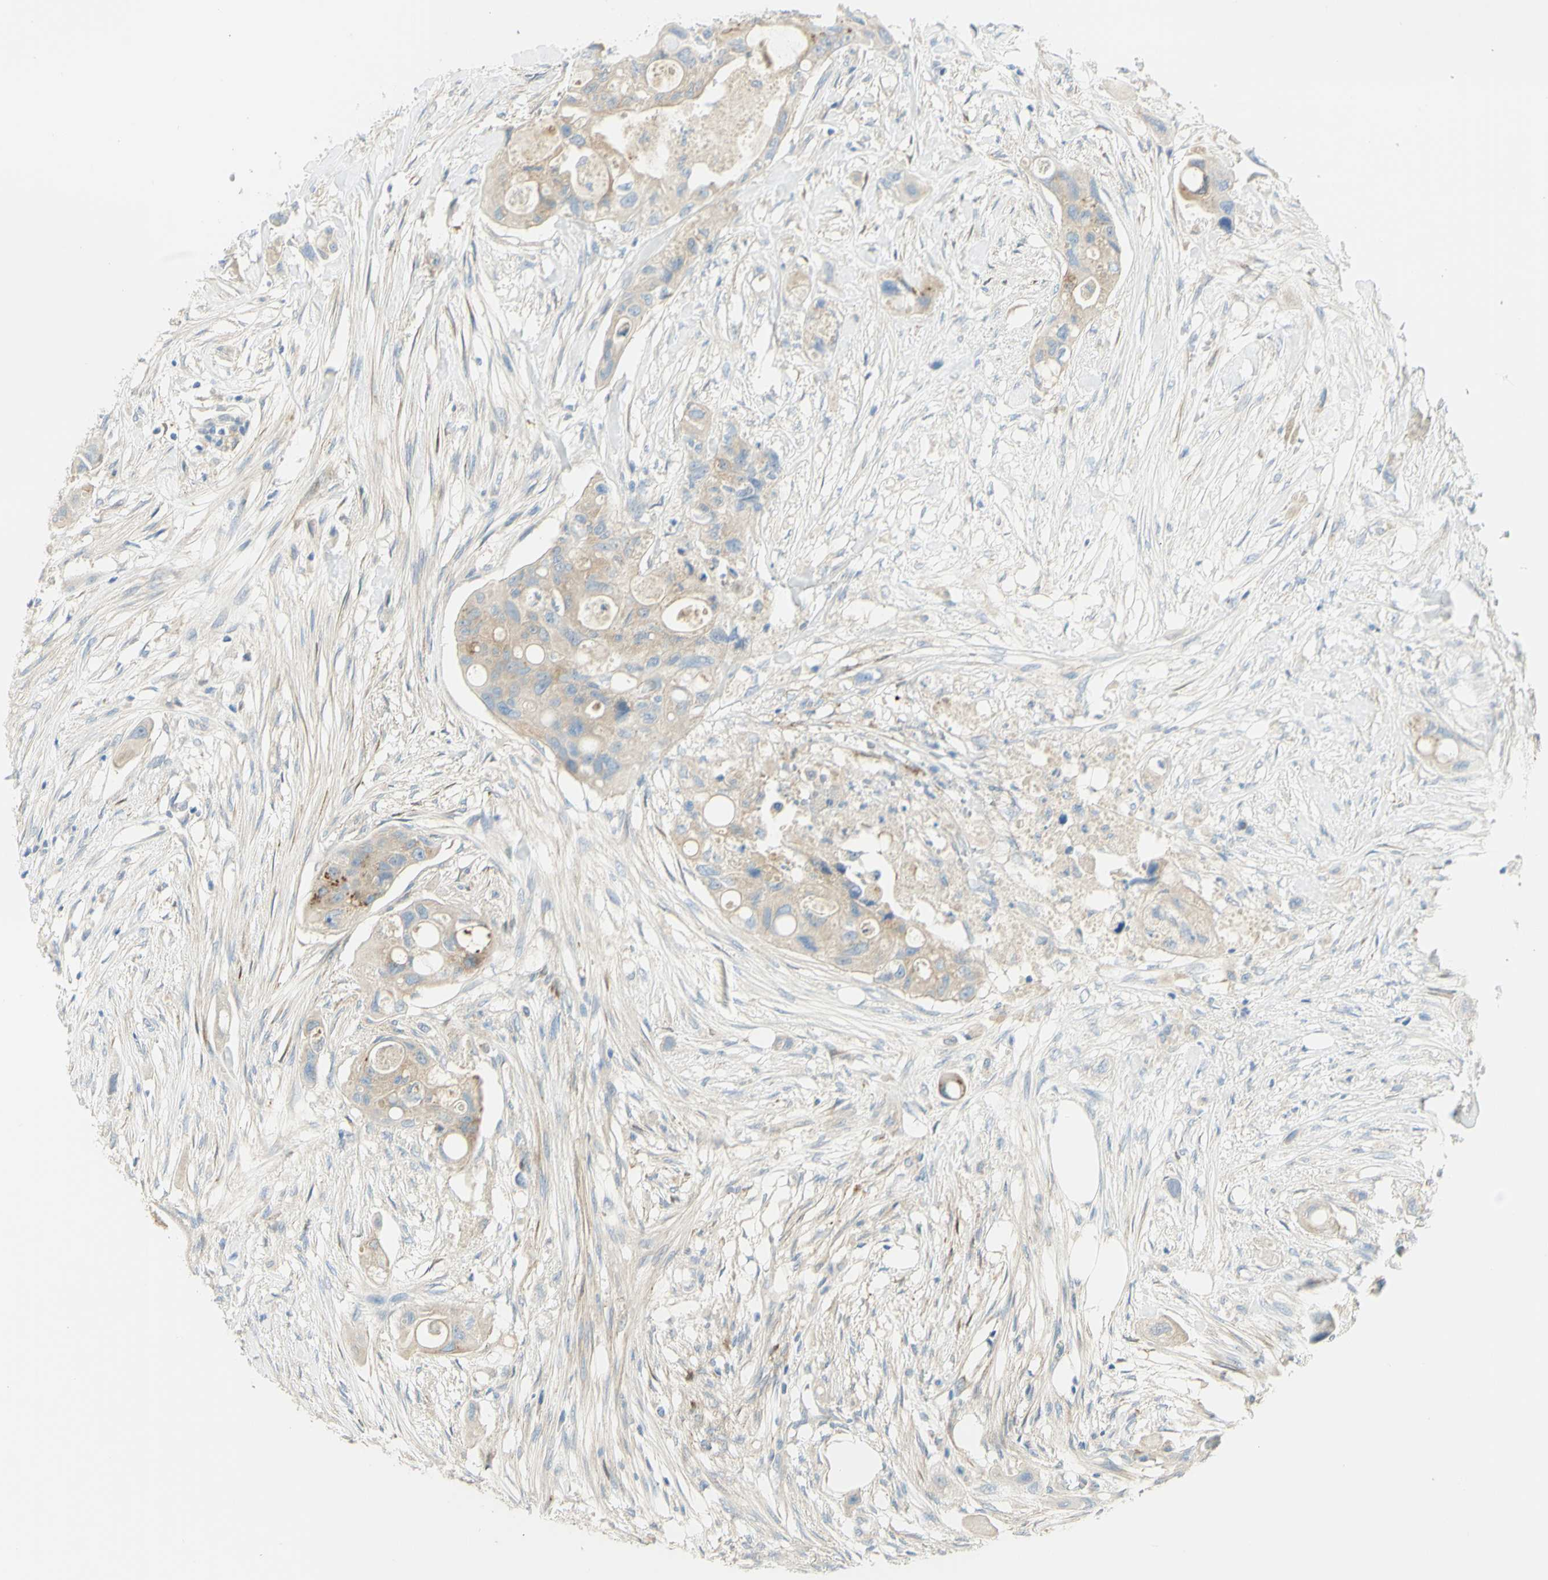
{"staining": {"intensity": "weak", "quantity": ">75%", "location": "cytoplasmic/membranous"}, "tissue": "colorectal cancer", "cell_type": "Tumor cells", "image_type": "cancer", "snomed": [{"axis": "morphology", "description": "Adenocarcinoma, NOS"}, {"axis": "topography", "description": "Colon"}], "caption": "Colorectal adenocarcinoma stained with a protein marker exhibits weak staining in tumor cells.", "gene": "GCNT3", "patient": {"sex": "female", "age": 57}}